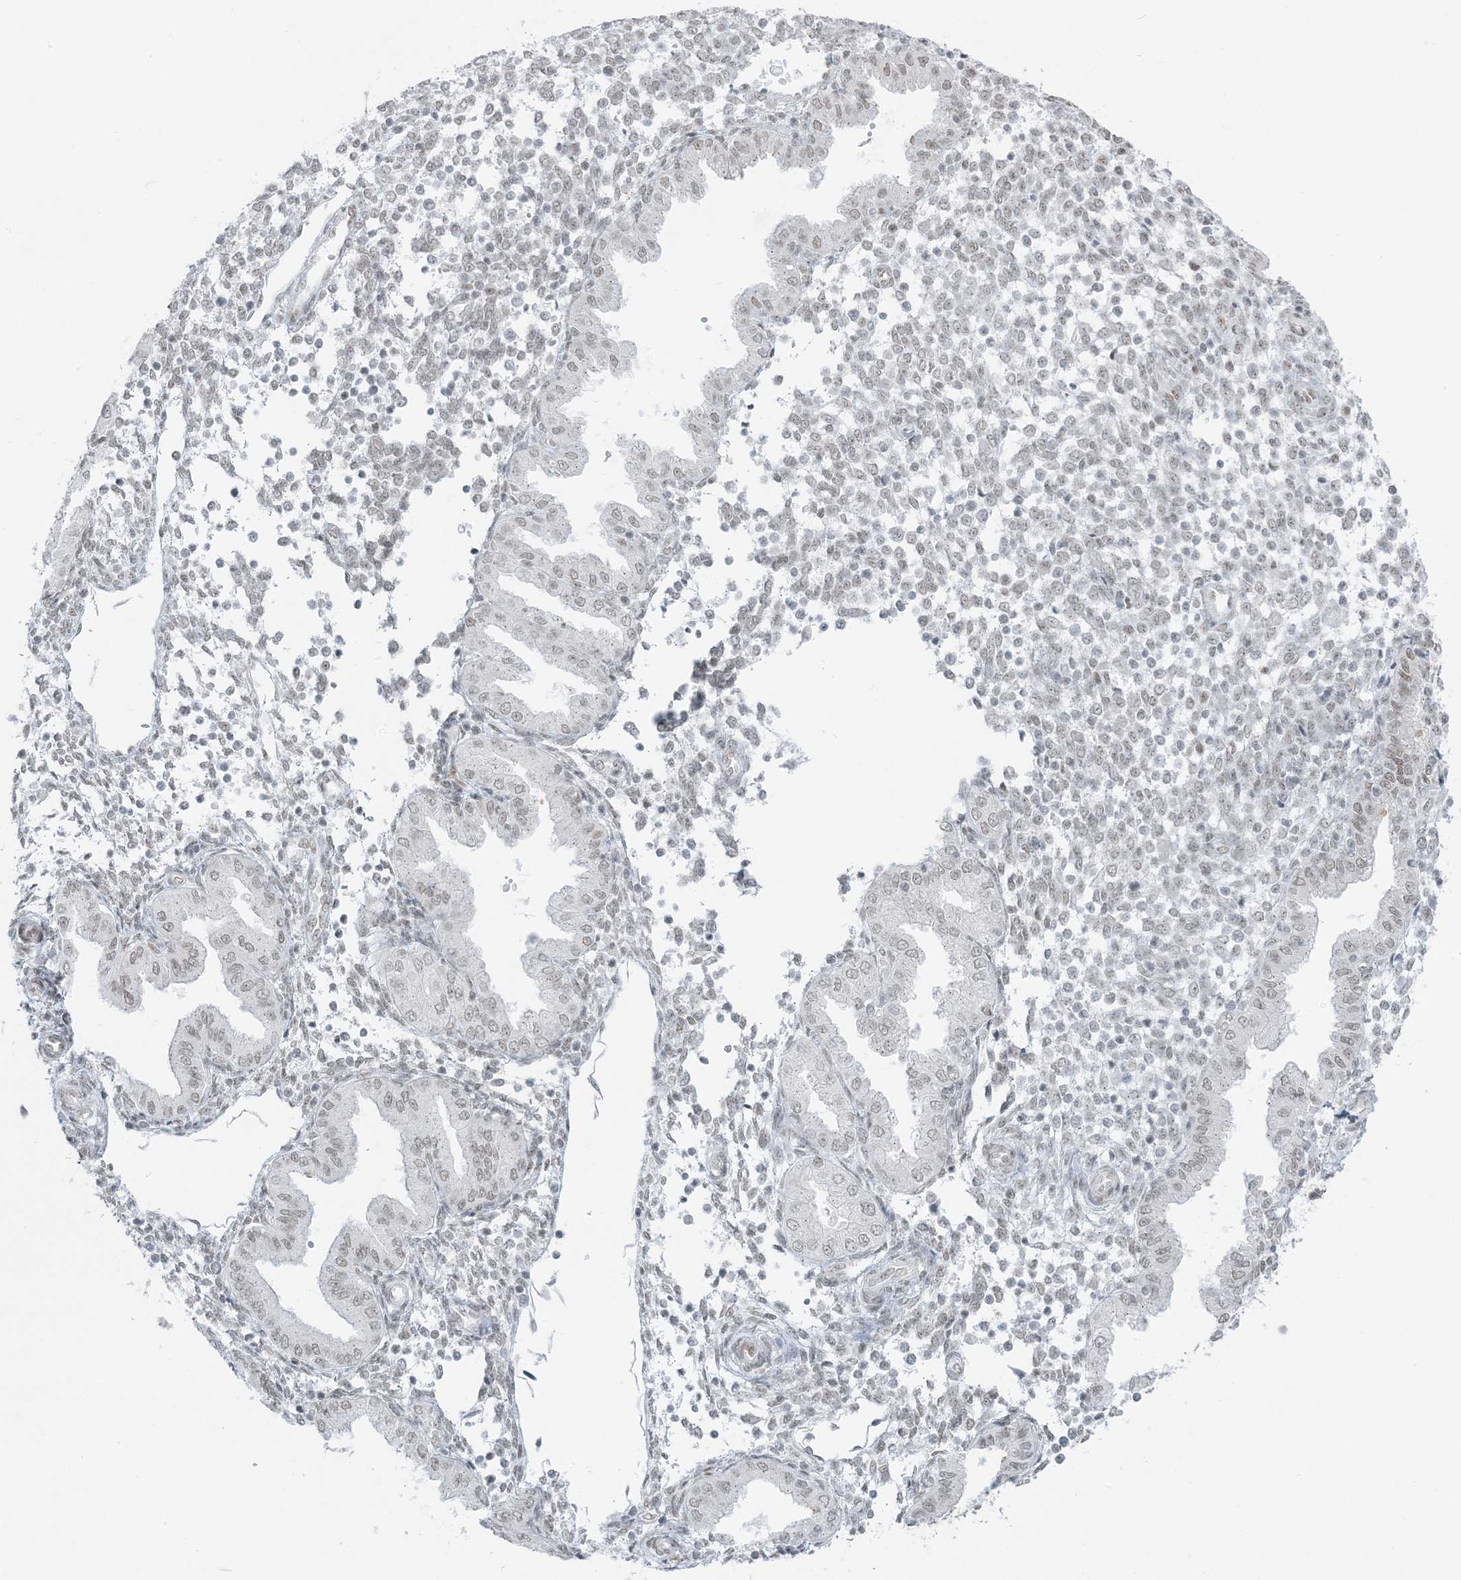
{"staining": {"intensity": "negative", "quantity": "none", "location": "none"}, "tissue": "endometrium", "cell_type": "Cells in endometrial stroma", "image_type": "normal", "snomed": [{"axis": "morphology", "description": "Normal tissue, NOS"}, {"axis": "topography", "description": "Endometrium"}], "caption": "Immunohistochemistry (IHC) histopathology image of benign human endometrium stained for a protein (brown), which displays no positivity in cells in endometrial stroma. The staining was performed using DAB to visualize the protein expression in brown, while the nuclei were stained in blue with hematoxylin (Magnification: 20x).", "gene": "ZNF787", "patient": {"sex": "female", "age": 53}}